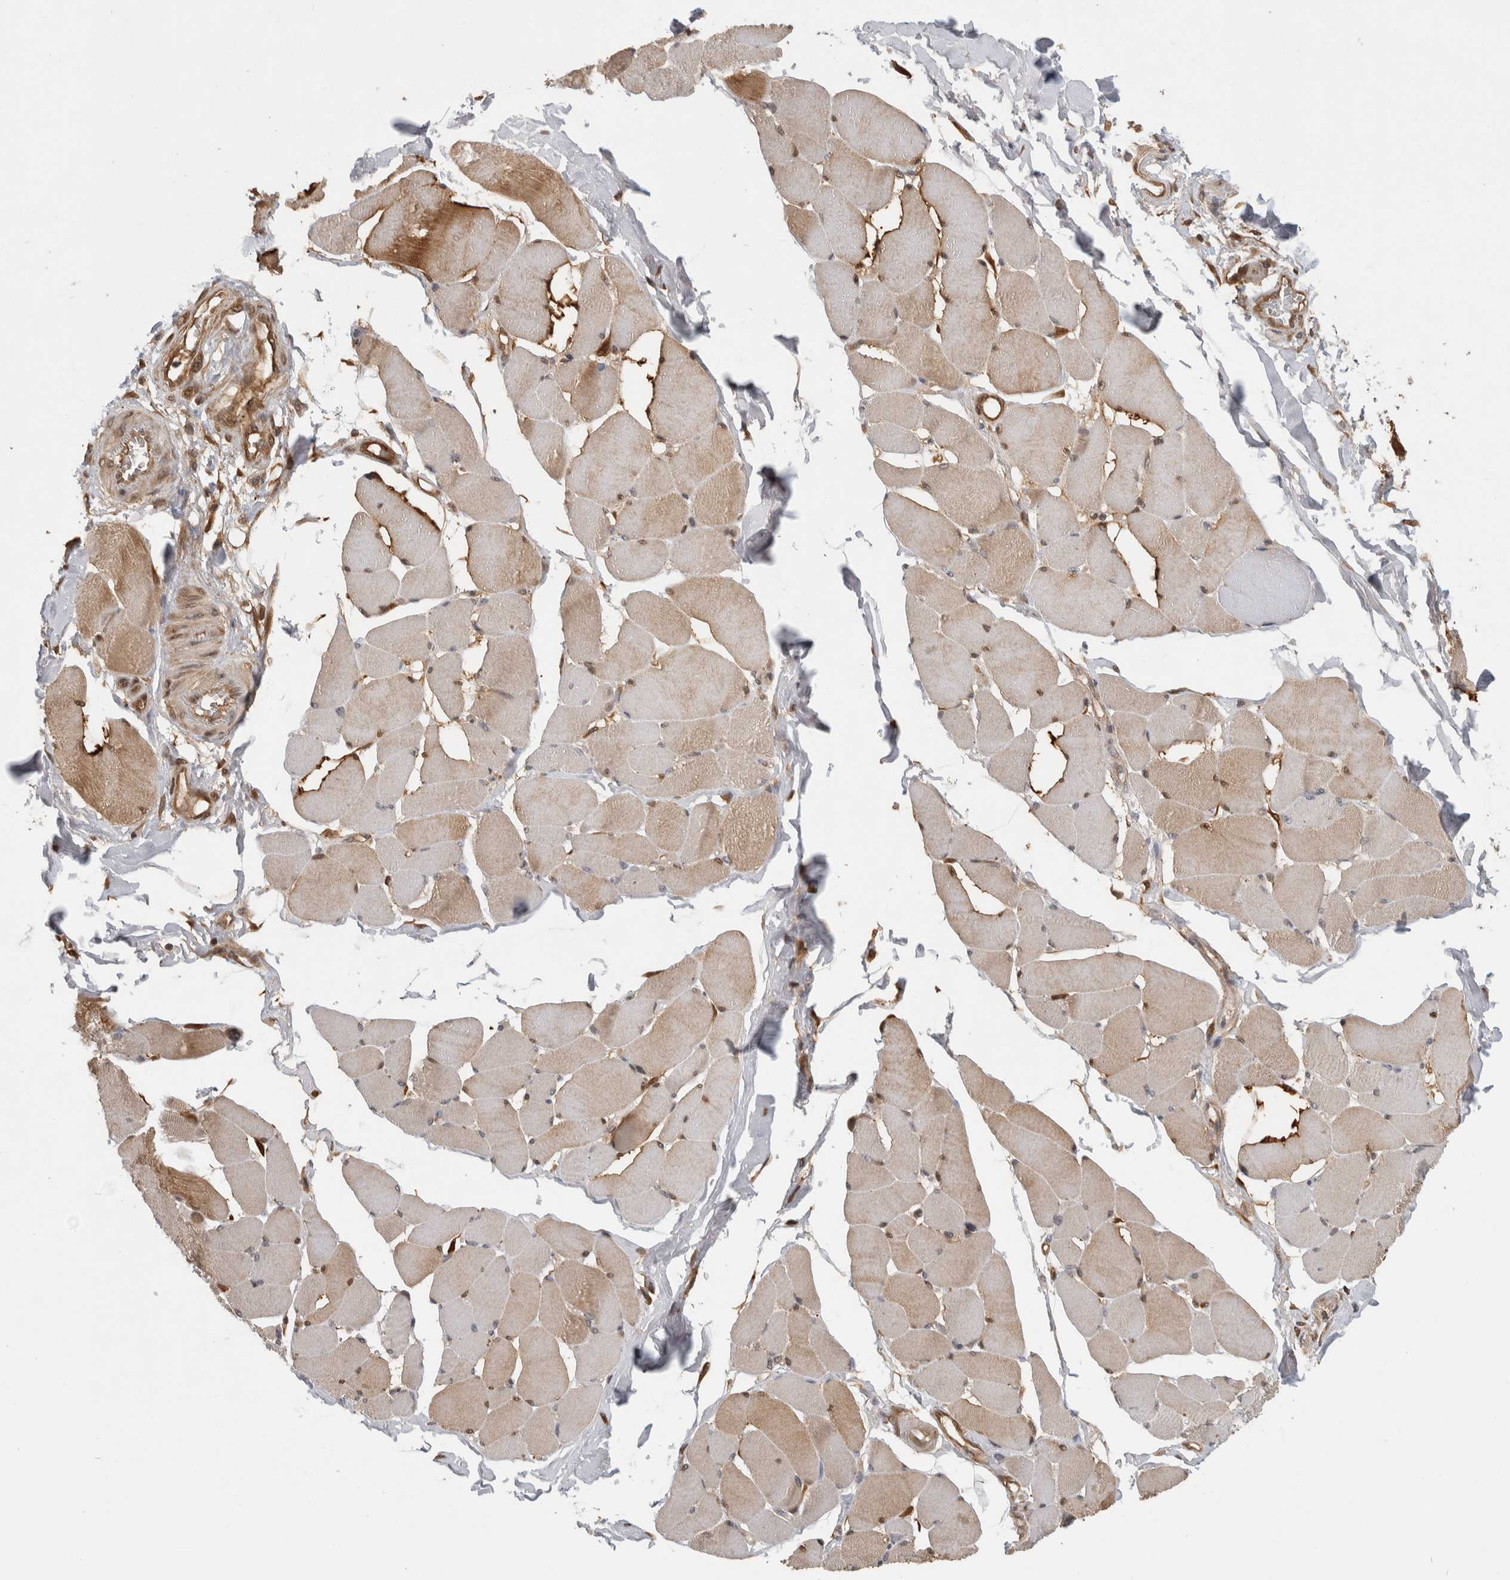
{"staining": {"intensity": "moderate", "quantity": "25%-75%", "location": "cytoplasmic/membranous"}, "tissue": "skeletal muscle", "cell_type": "Myocytes", "image_type": "normal", "snomed": [{"axis": "morphology", "description": "Normal tissue, NOS"}, {"axis": "topography", "description": "Skin"}, {"axis": "topography", "description": "Skeletal muscle"}], "caption": "About 25%-75% of myocytes in normal human skeletal muscle demonstrate moderate cytoplasmic/membranous protein expression as visualized by brown immunohistochemical staining.", "gene": "ASTN2", "patient": {"sex": "male", "age": 83}}